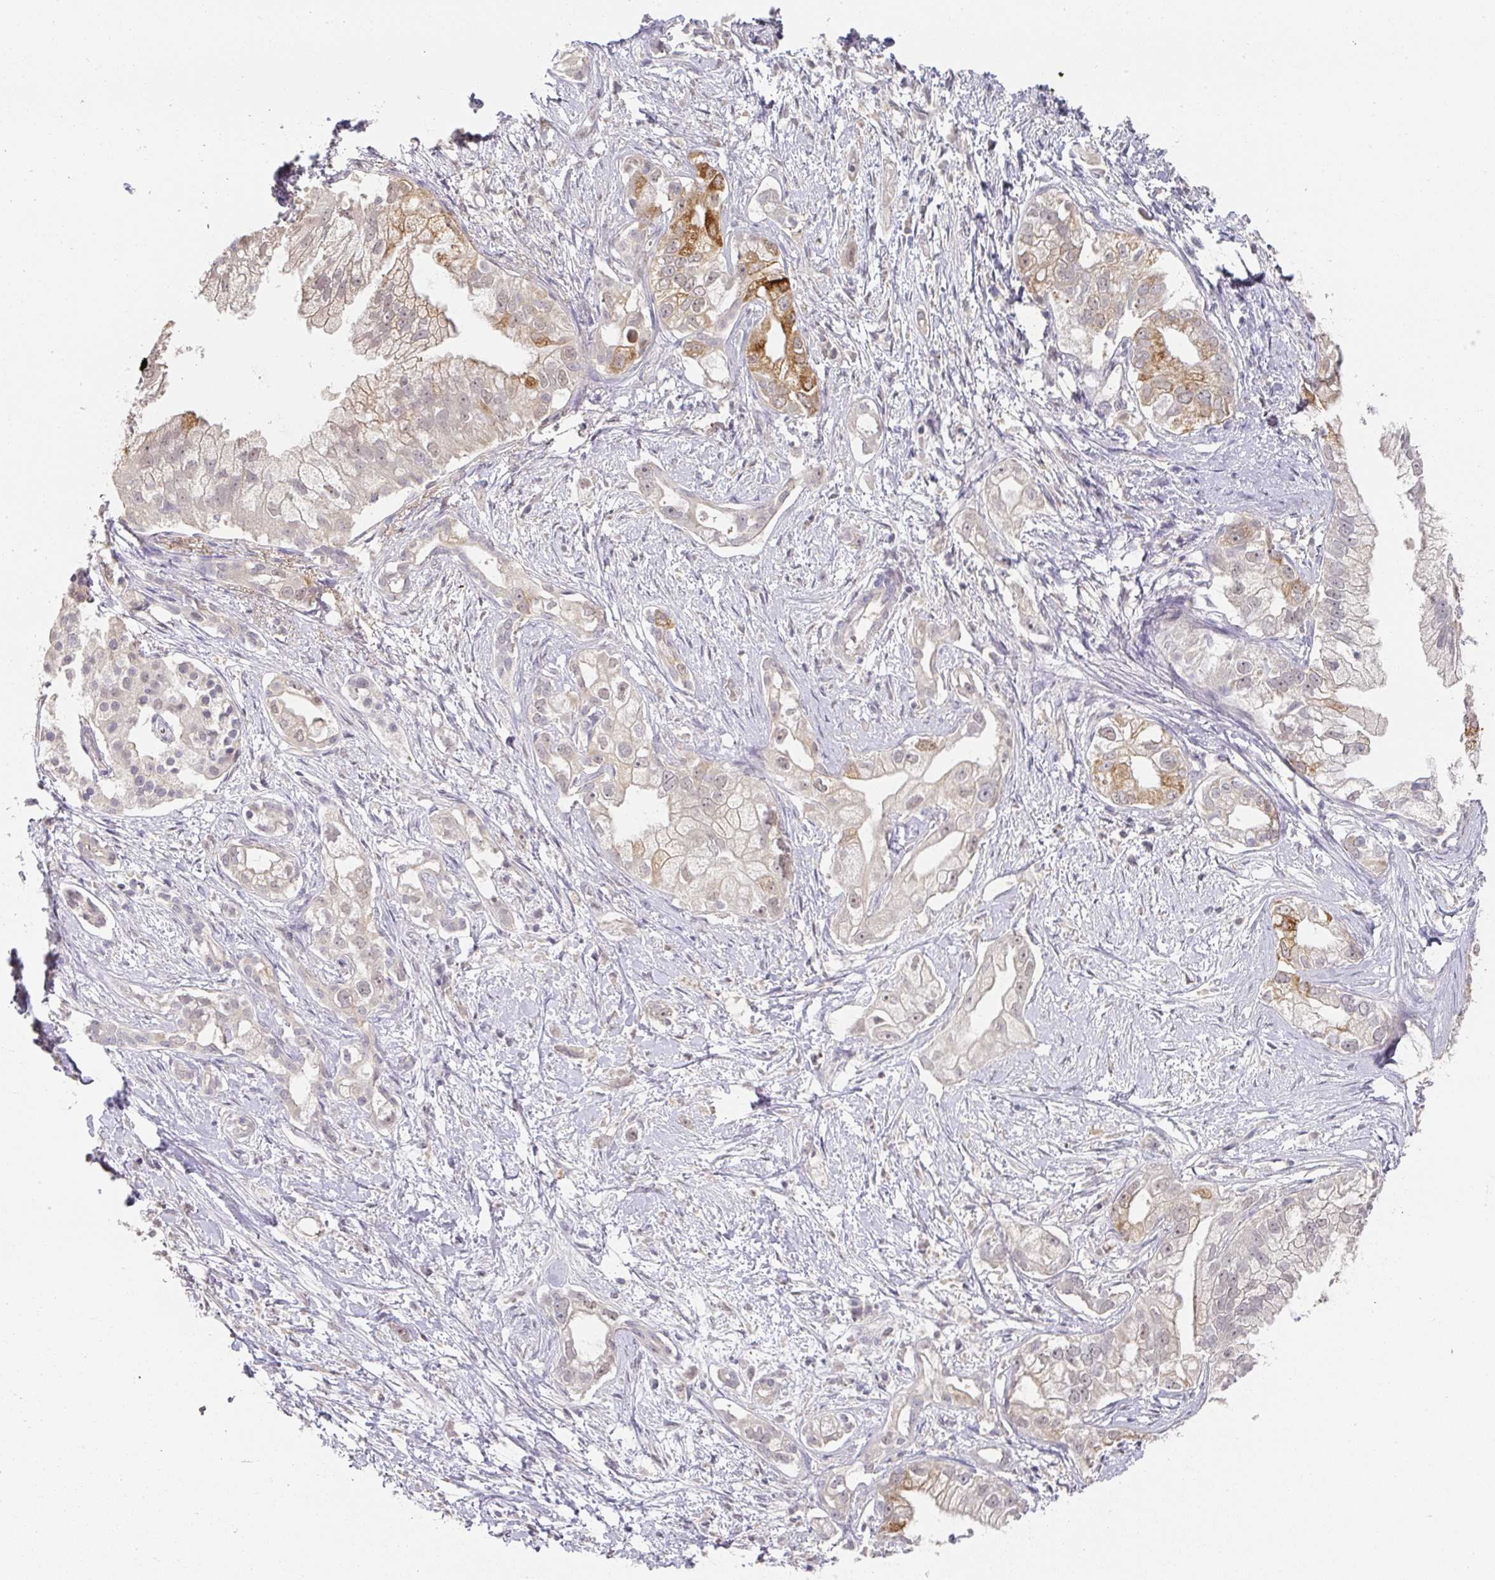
{"staining": {"intensity": "strong", "quantity": "<25%", "location": "cytoplasmic/membranous"}, "tissue": "pancreatic cancer", "cell_type": "Tumor cells", "image_type": "cancer", "snomed": [{"axis": "morphology", "description": "Adenocarcinoma, NOS"}, {"axis": "topography", "description": "Pancreas"}], "caption": "Protein staining of pancreatic cancer (adenocarcinoma) tissue shows strong cytoplasmic/membranous staining in about <25% of tumor cells.", "gene": "FOXN4", "patient": {"sex": "male", "age": 70}}